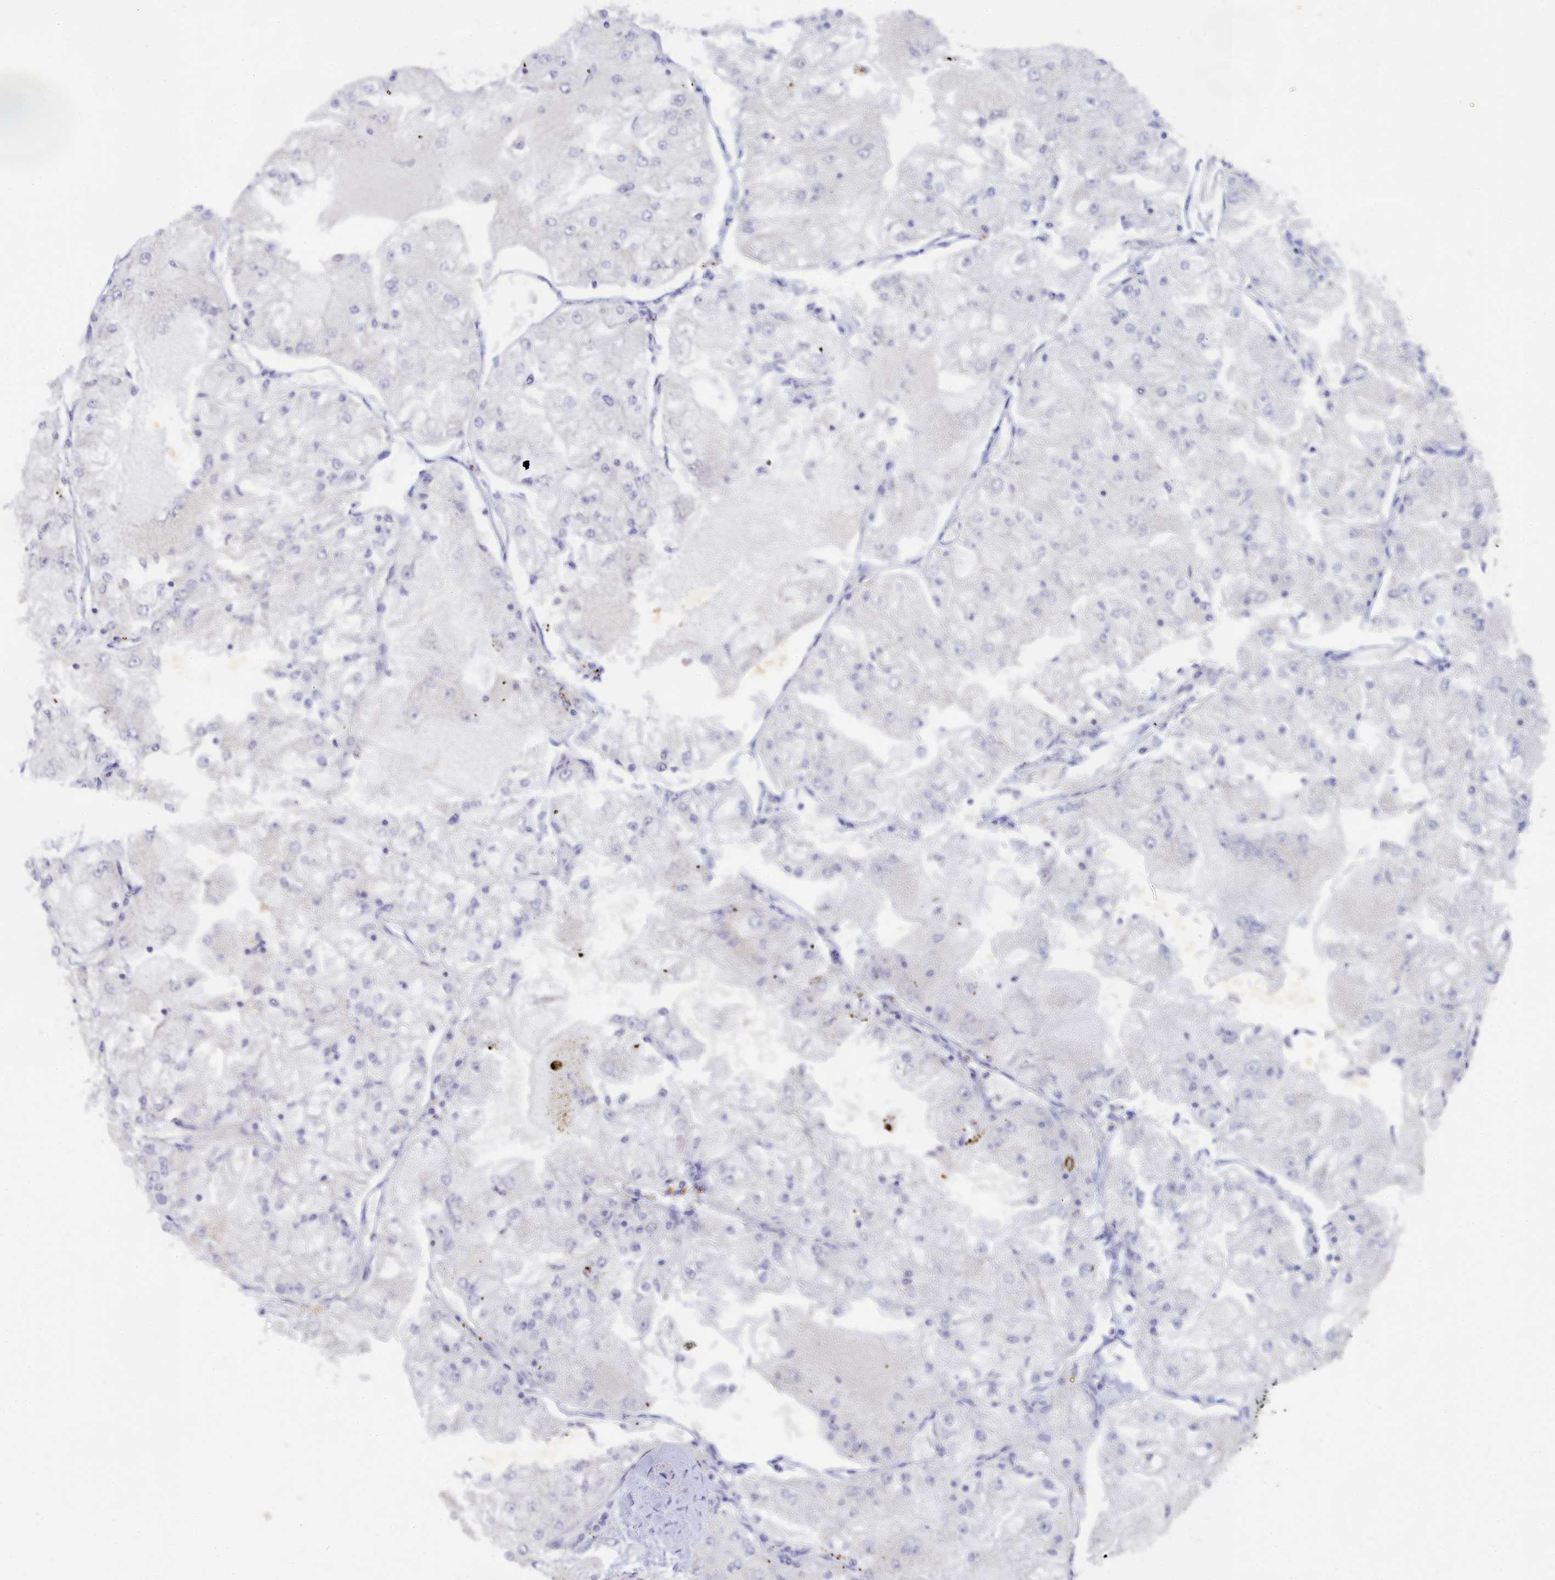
{"staining": {"intensity": "negative", "quantity": "none", "location": "none"}, "tissue": "renal cancer", "cell_type": "Tumor cells", "image_type": "cancer", "snomed": [{"axis": "morphology", "description": "Adenocarcinoma, NOS"}, {"axis": "topography", "description": "Kidney"}], "caption": "Tumor cells show no significant protein positivity in renal adenocarcinoma.", "gene": "LRIF1", "patient": {"sex": "female", "age": 72}}